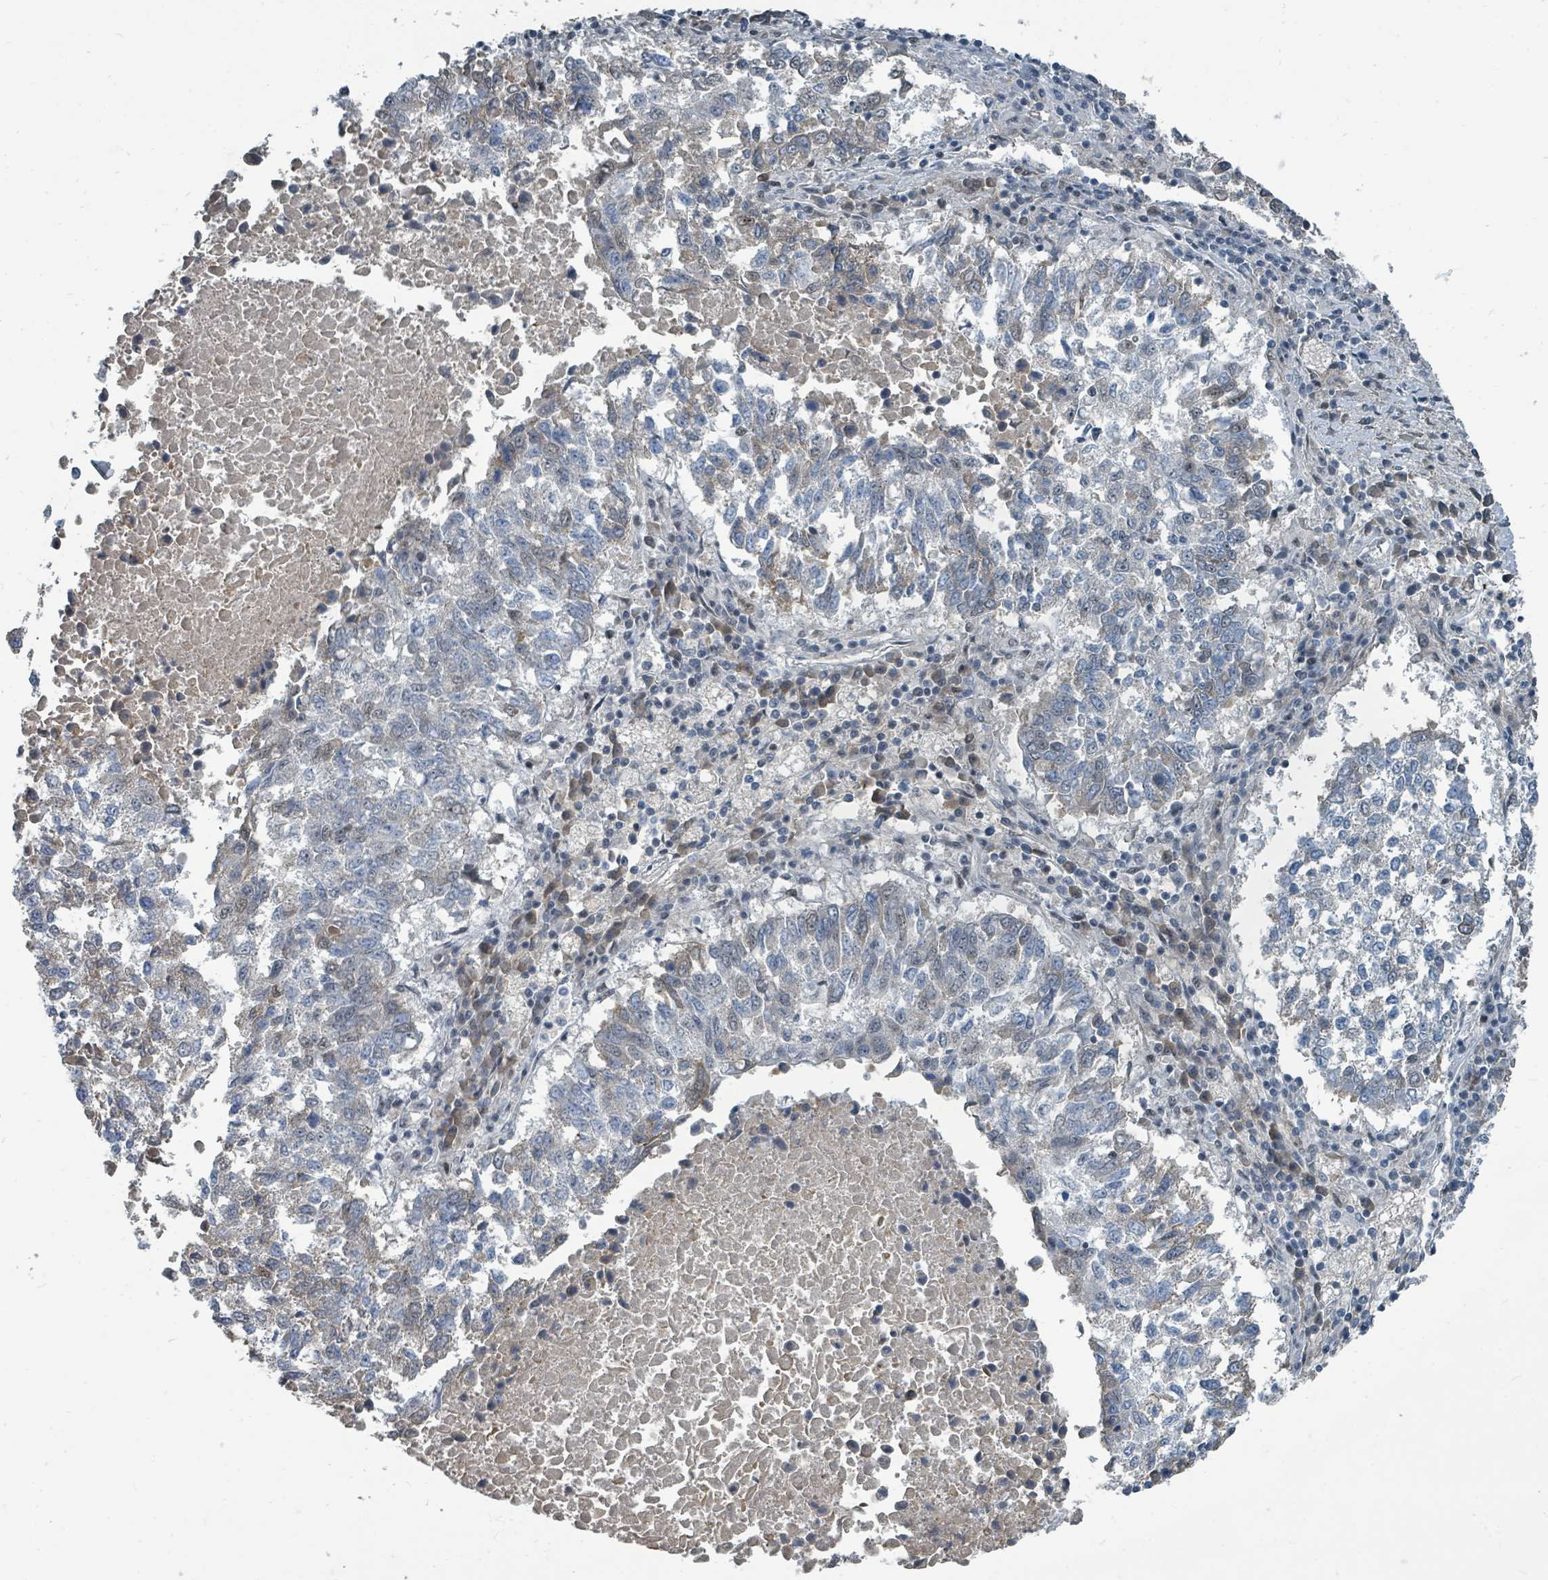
{"staining": {"intensity": "weak", "quantity": "<25%", "location": "cytoplasmic/membranous"}, "tissue": "lung cancer", "cell_type": "Tumor cells", "image_type": "cancer", "snomed": [{"axis": "morphology", "description": "Squamous cell carcinoma, NOS"}, {"axis": "topography", "description": "Lung"}], "caption": "Immunohistochemistry photomicrograph of neoplastic tissue: human squamous cell carcinoma (lung) stained with DAB (3,3'-diaminobenzidine) displays no significant protein staining in tumor cells.", "gene": "UCK1", "patient": {"sex": "male", "age": 73}}